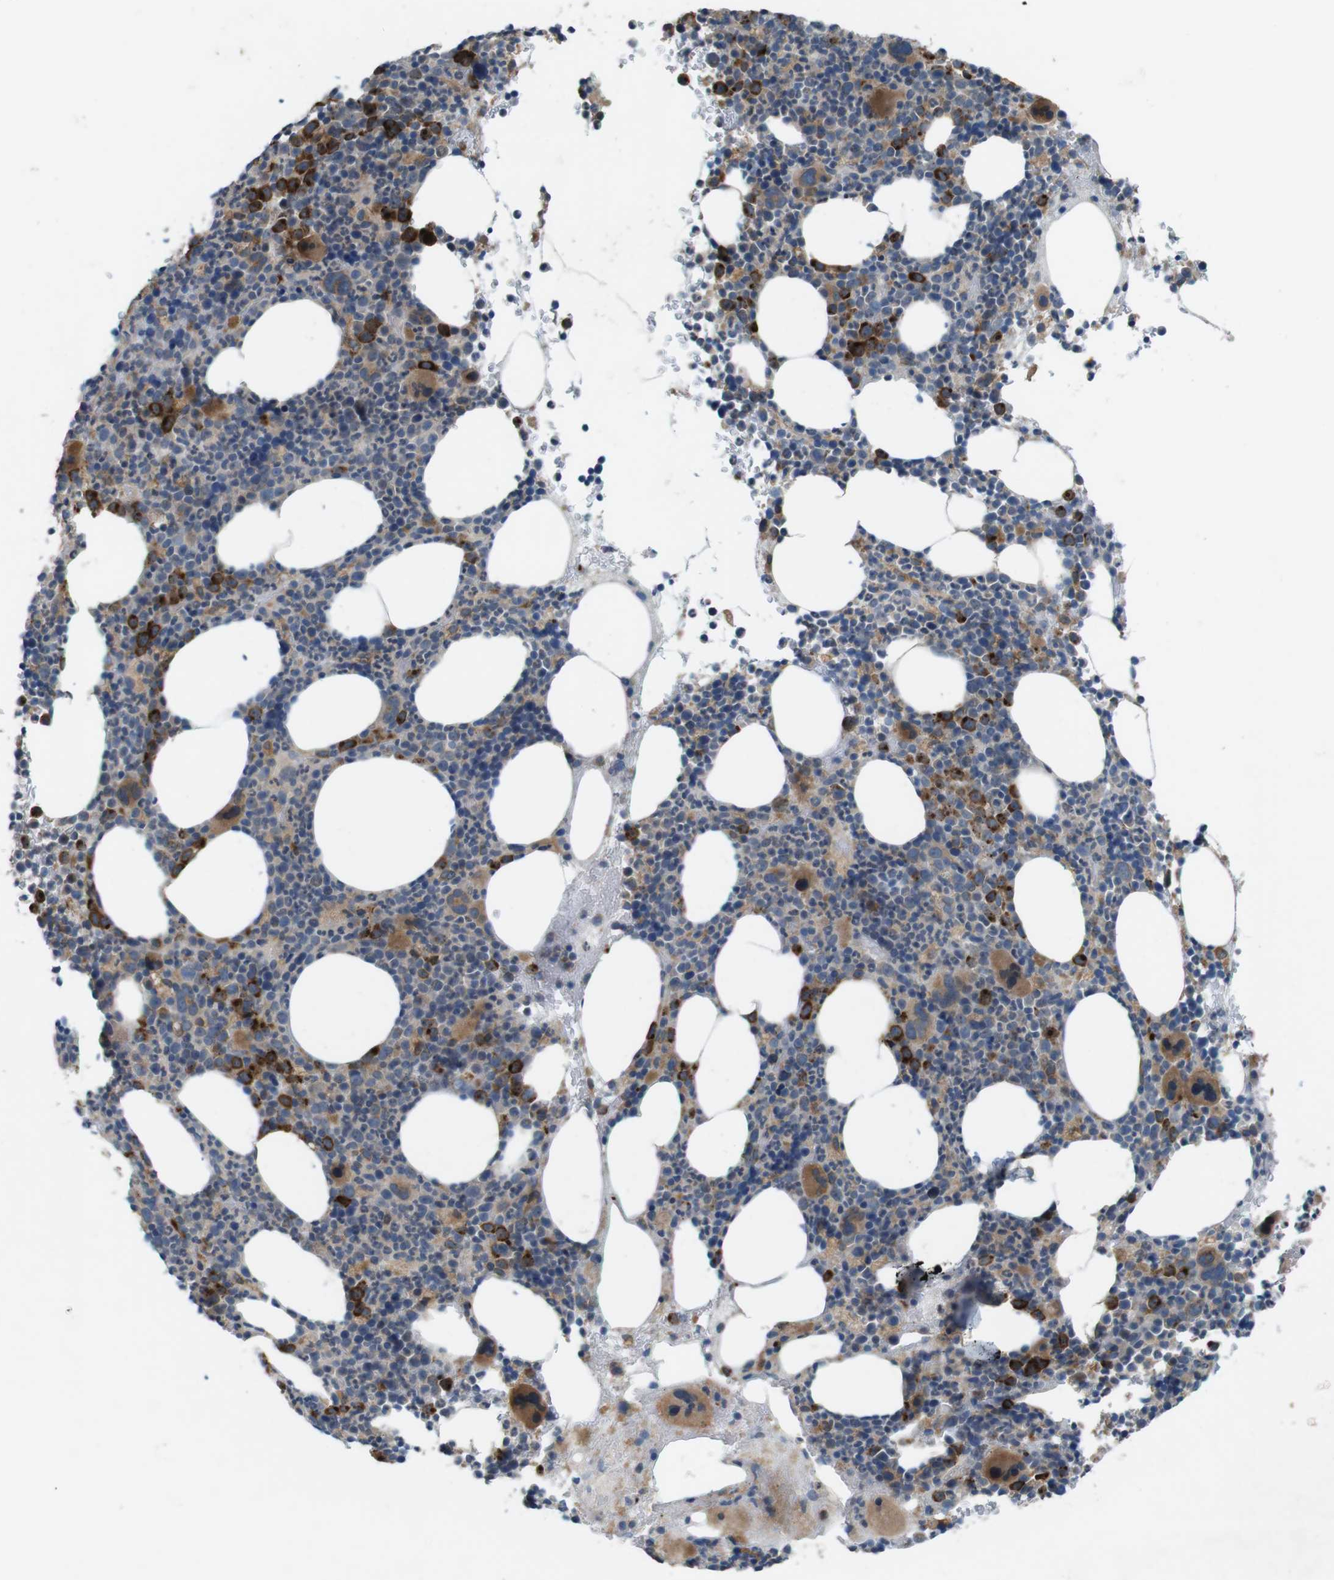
{"staining": {"intensity": "strong", "quantity": "25%-75%", "location": "cytoplasmic/membranous"}, "tissue": "bone marrow", "cell_type": "Hematopoietic cells", "image_type": "normal", "snomed": [{"axis": "morphology", "description": "Normal tissue, NOS"}, {"axis": "morphology", "description": "Inflammation, NOS"}, {"axis": "topography", "description": "Bone marrow"}], "caption": "Brown immunohistochemical staining in normal bone marrow demonstrates strong cytoplasmic/membranous staining in approximately 25%-75% of hematopoietic cells. The protein of interest is stained brown, and the nuclei are stained in blue (DAB IHC with brightfield microscopy, high magnification).", "gene": "MOGAT3", "patient": {"sex": "male", "age": 73}}